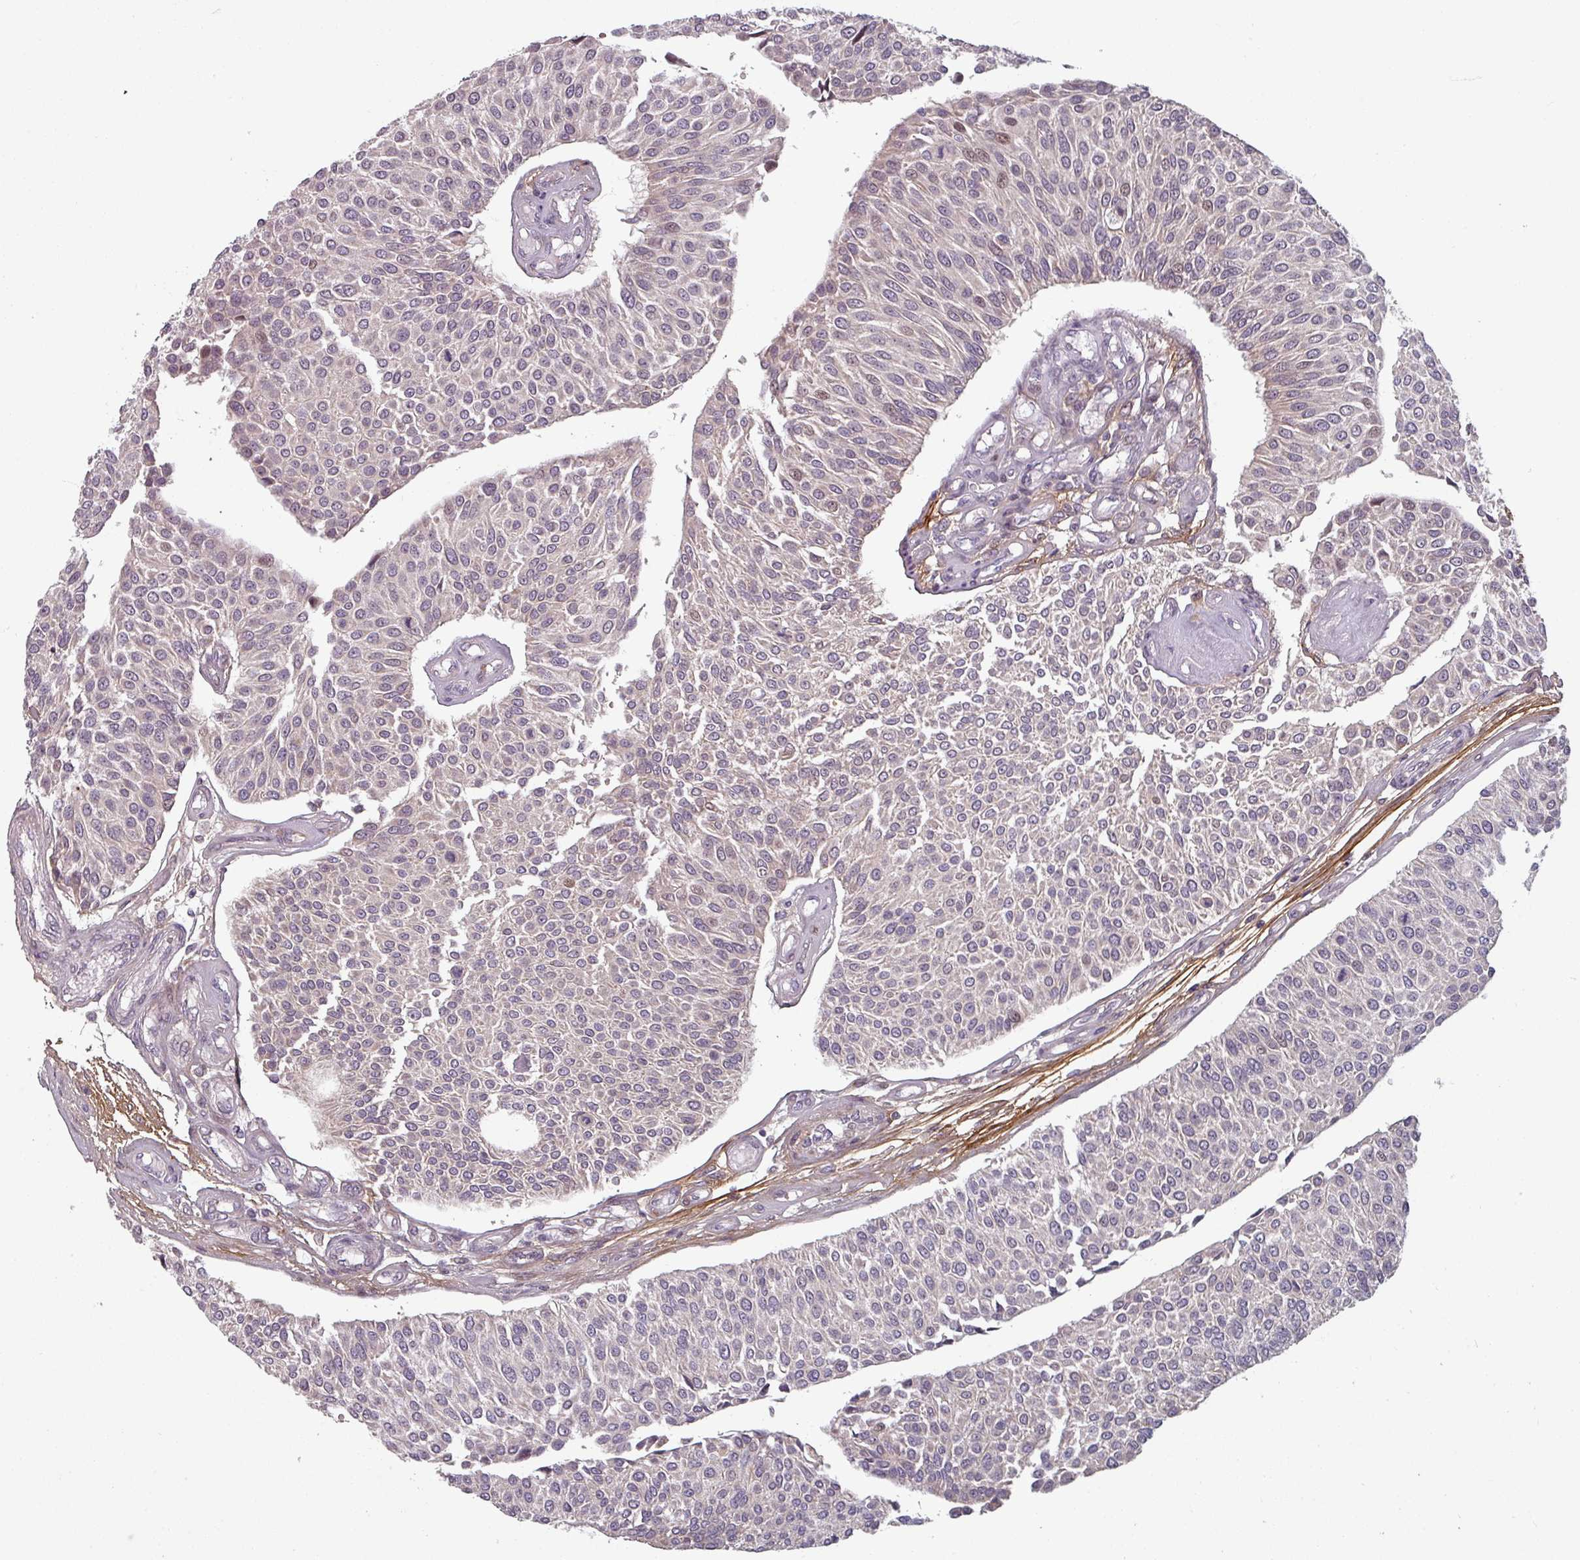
{"staining": {"intensity": "negative", "quantity": "none", "location": "none"}, "tissue": "urothelial cancer", "cell_type": "Tumor cells", "image_type": "cancer", "snomed": [{"axis": "morphology", "description": "Urothelial carcinoma, NOS"}, {"axis": "topography", "description": "Urinary bladder"}], "caption": "Image shows no significant protein staining in tumor cells of transitional cell carcinoma.", "gene": "CYB5RL", "patient": {"sex": "male", "age": 55}}